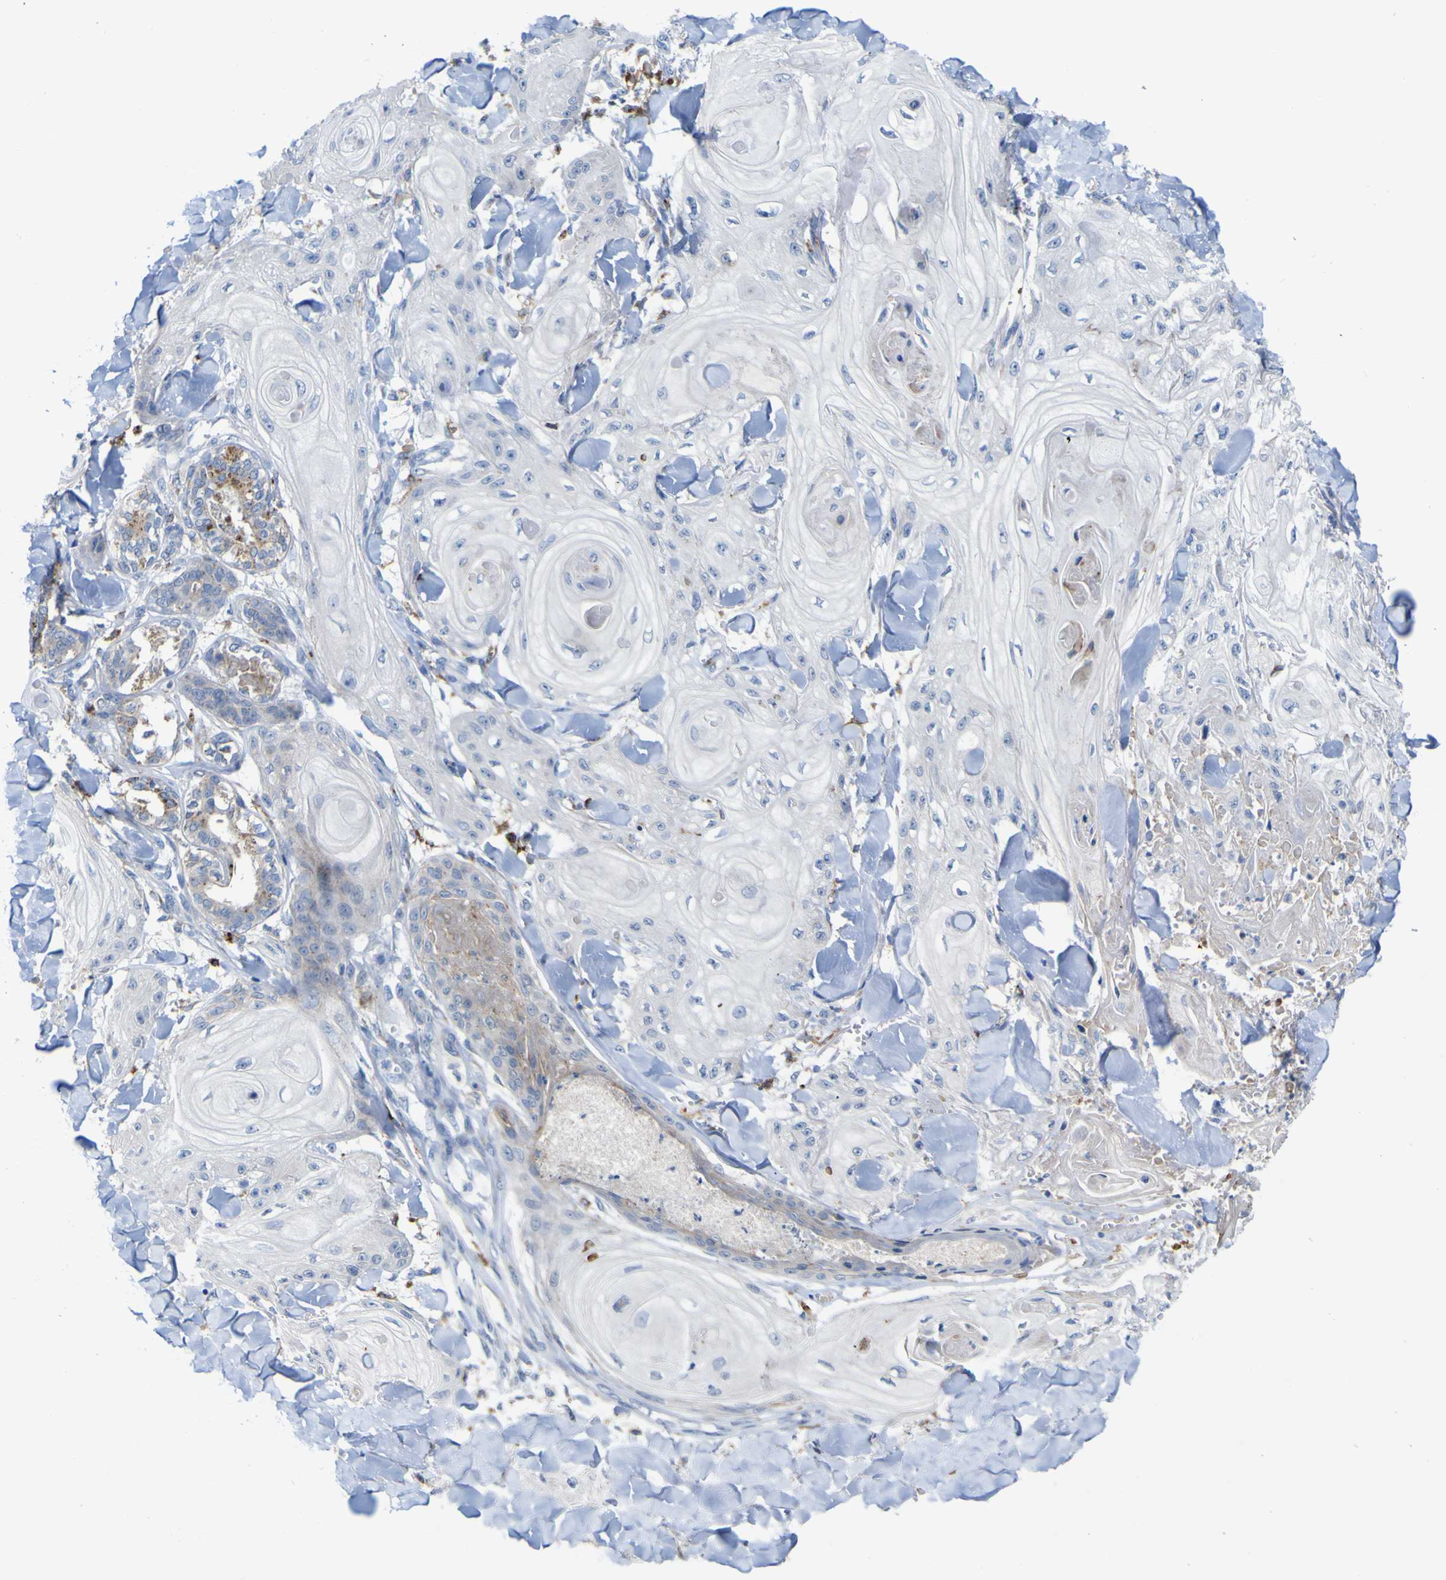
{"staining": {"intensity": "negative", "quantity": "none", "location": "none"}, "tissue": "skin cancer", "cell_type": "Tumor cells", "image_type": "cancer", "snomed": [{"axis": "morphology", "description": "Squamous cell carcinoma, NOS"}, {"axis": "topography", "description": "Skin"}], "caption": "A photomicrograph of human squamous cell carcinoma (skin) is negative for staining in tumor cells.", "gene": "PTPRF", "patient": {"sex": "male", "age": 74}}